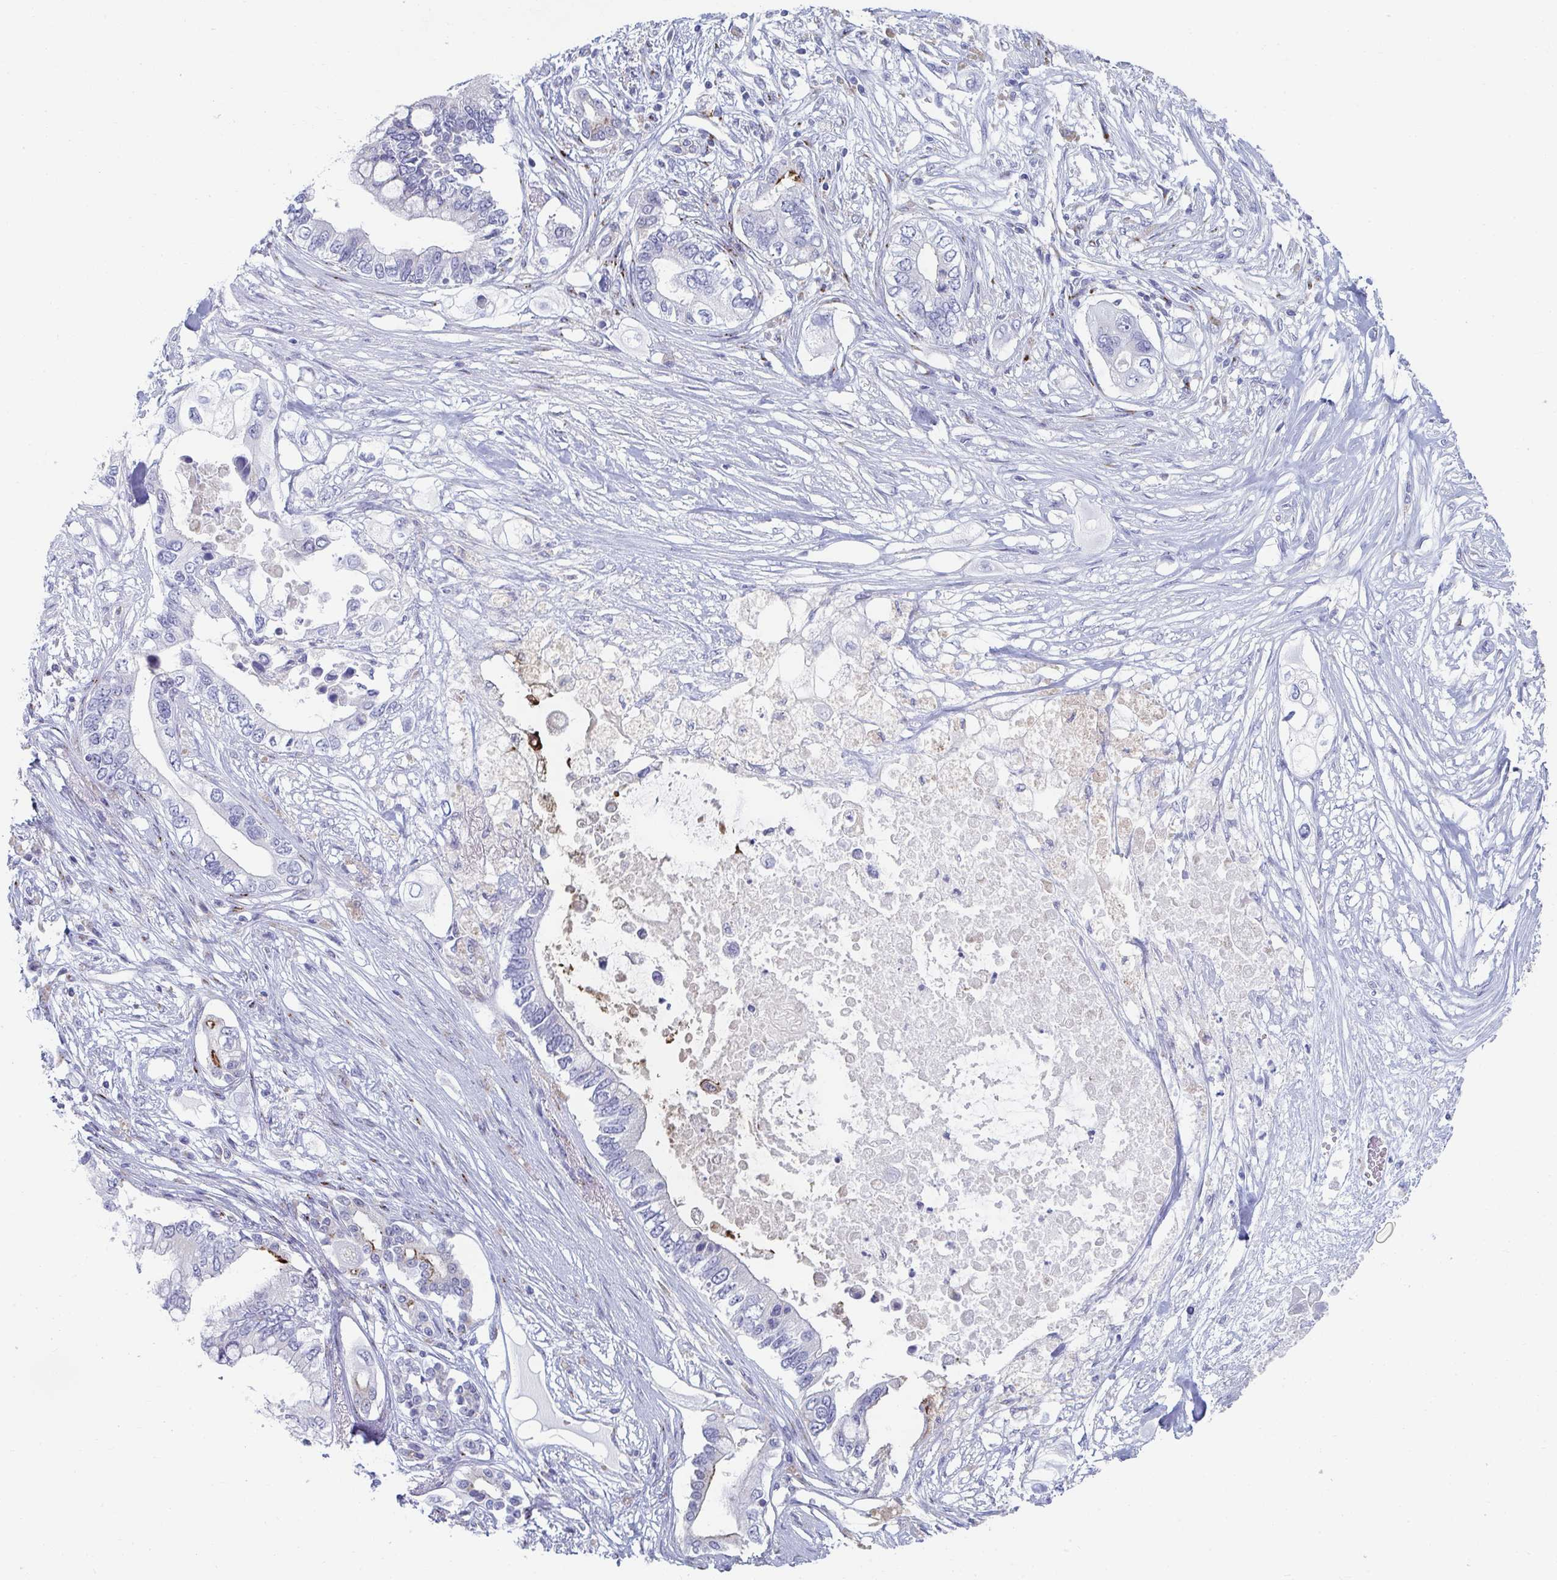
{"staining": {"intensity": "negative", "quantity": "none", "location": "none"}, "tissue": "pancreatic cancer", "cell_type": "Tumor cells", "image_type": "cancer", "snomed": [{"axis": "morphology", "description": "Adenocarcinoma, NOS"}, {"axis": "topography", "description": "Pancreas"}], "caption": "This image is of pancreatic cancer stained with IHC to label a protein in brown with the nuclei are counter-stained blue. There is no positivity in tumor cells.", "gene": "PSMG1", "patient": {"sex": "female", "age": 63}}